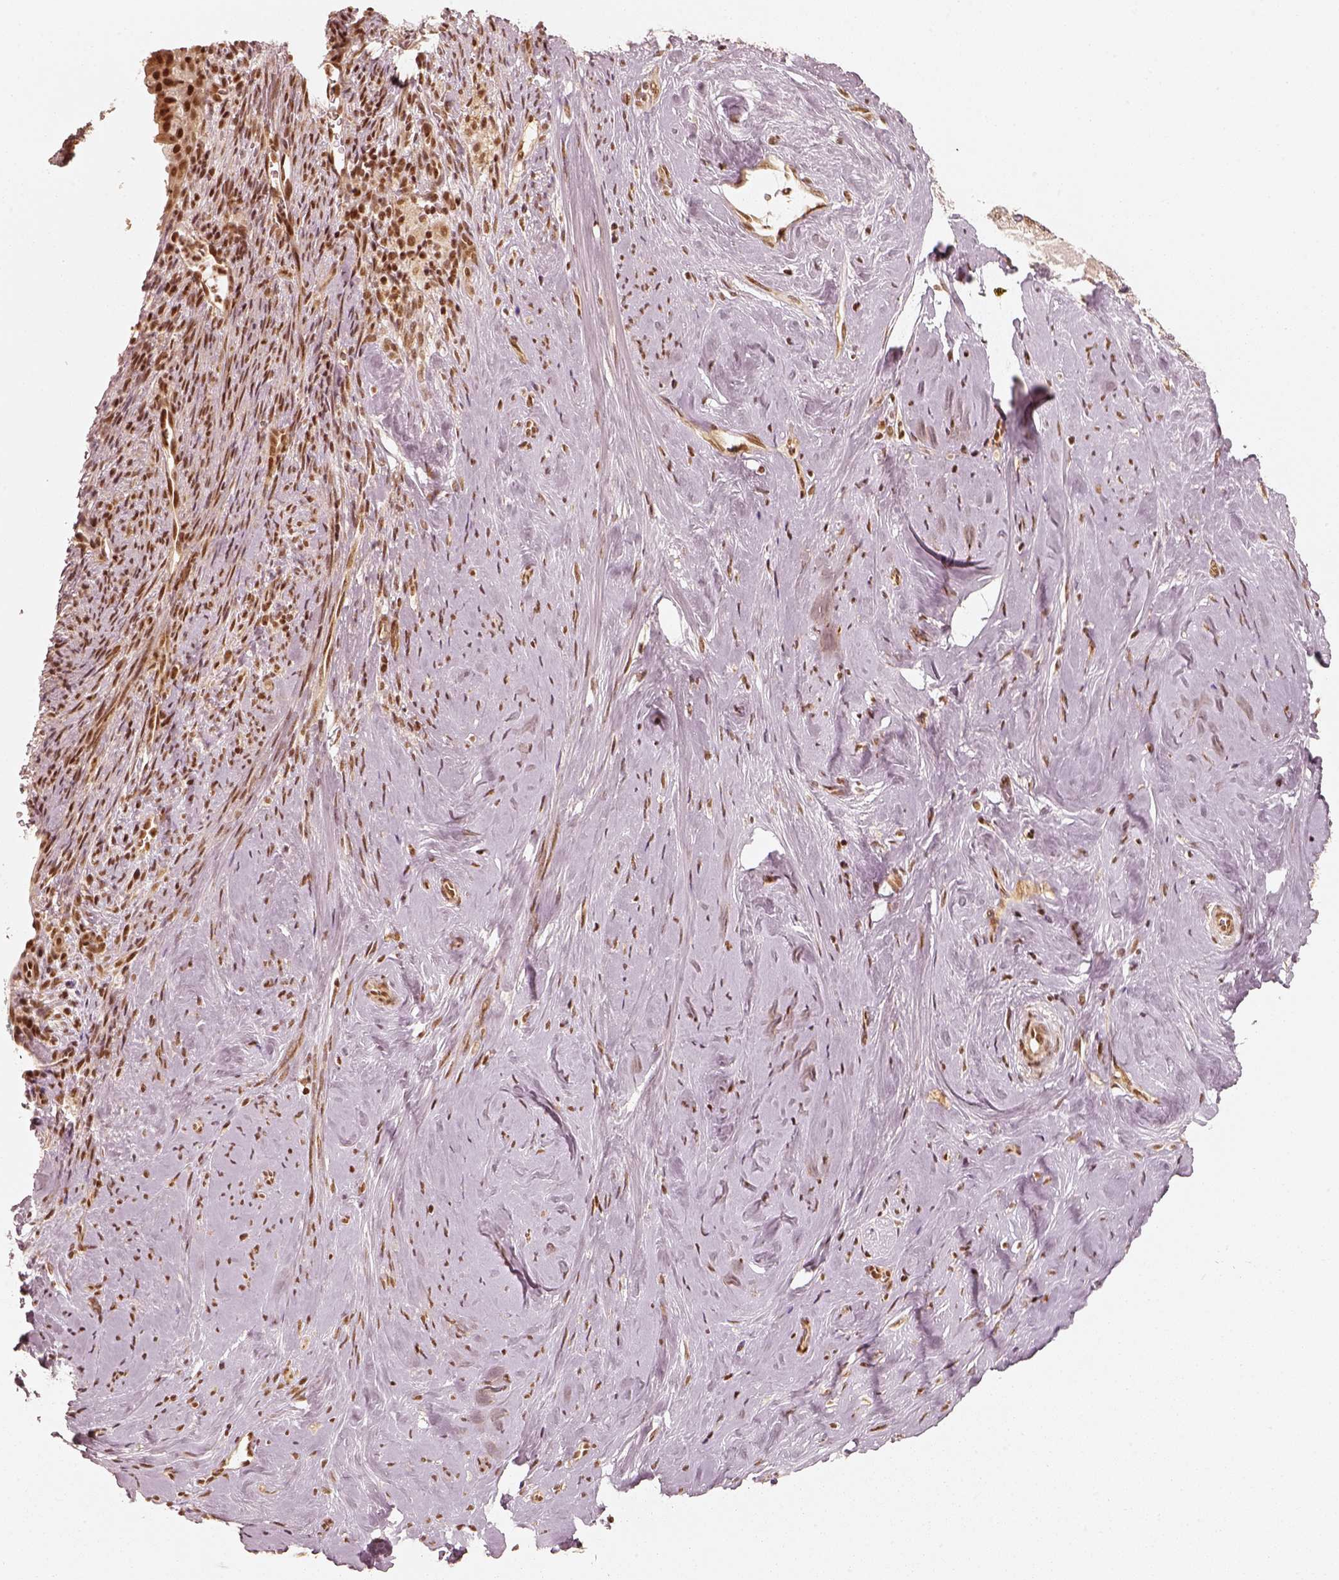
{"staining": {"intensity": "moderate", "quantity": ">75%", "location": "nuclear"}, "tissue": "cervical cancer", "cell_type": "Tumor cells", "image_type": "cancer", "snomed": [{"axis": "morphology", "description": "Squamous cell carcinoma, NOS"}, {"axis": "topography", "description": "Cervix"}], "caption": "An image showing moderate nuclear staining in about >75% of tumor cells in squamous cell carcinoma (cervical), as visualized by brown immunohistochemical staining.", "gene": "GMEB2", "patient": {"sex": "female", "age": 51}}